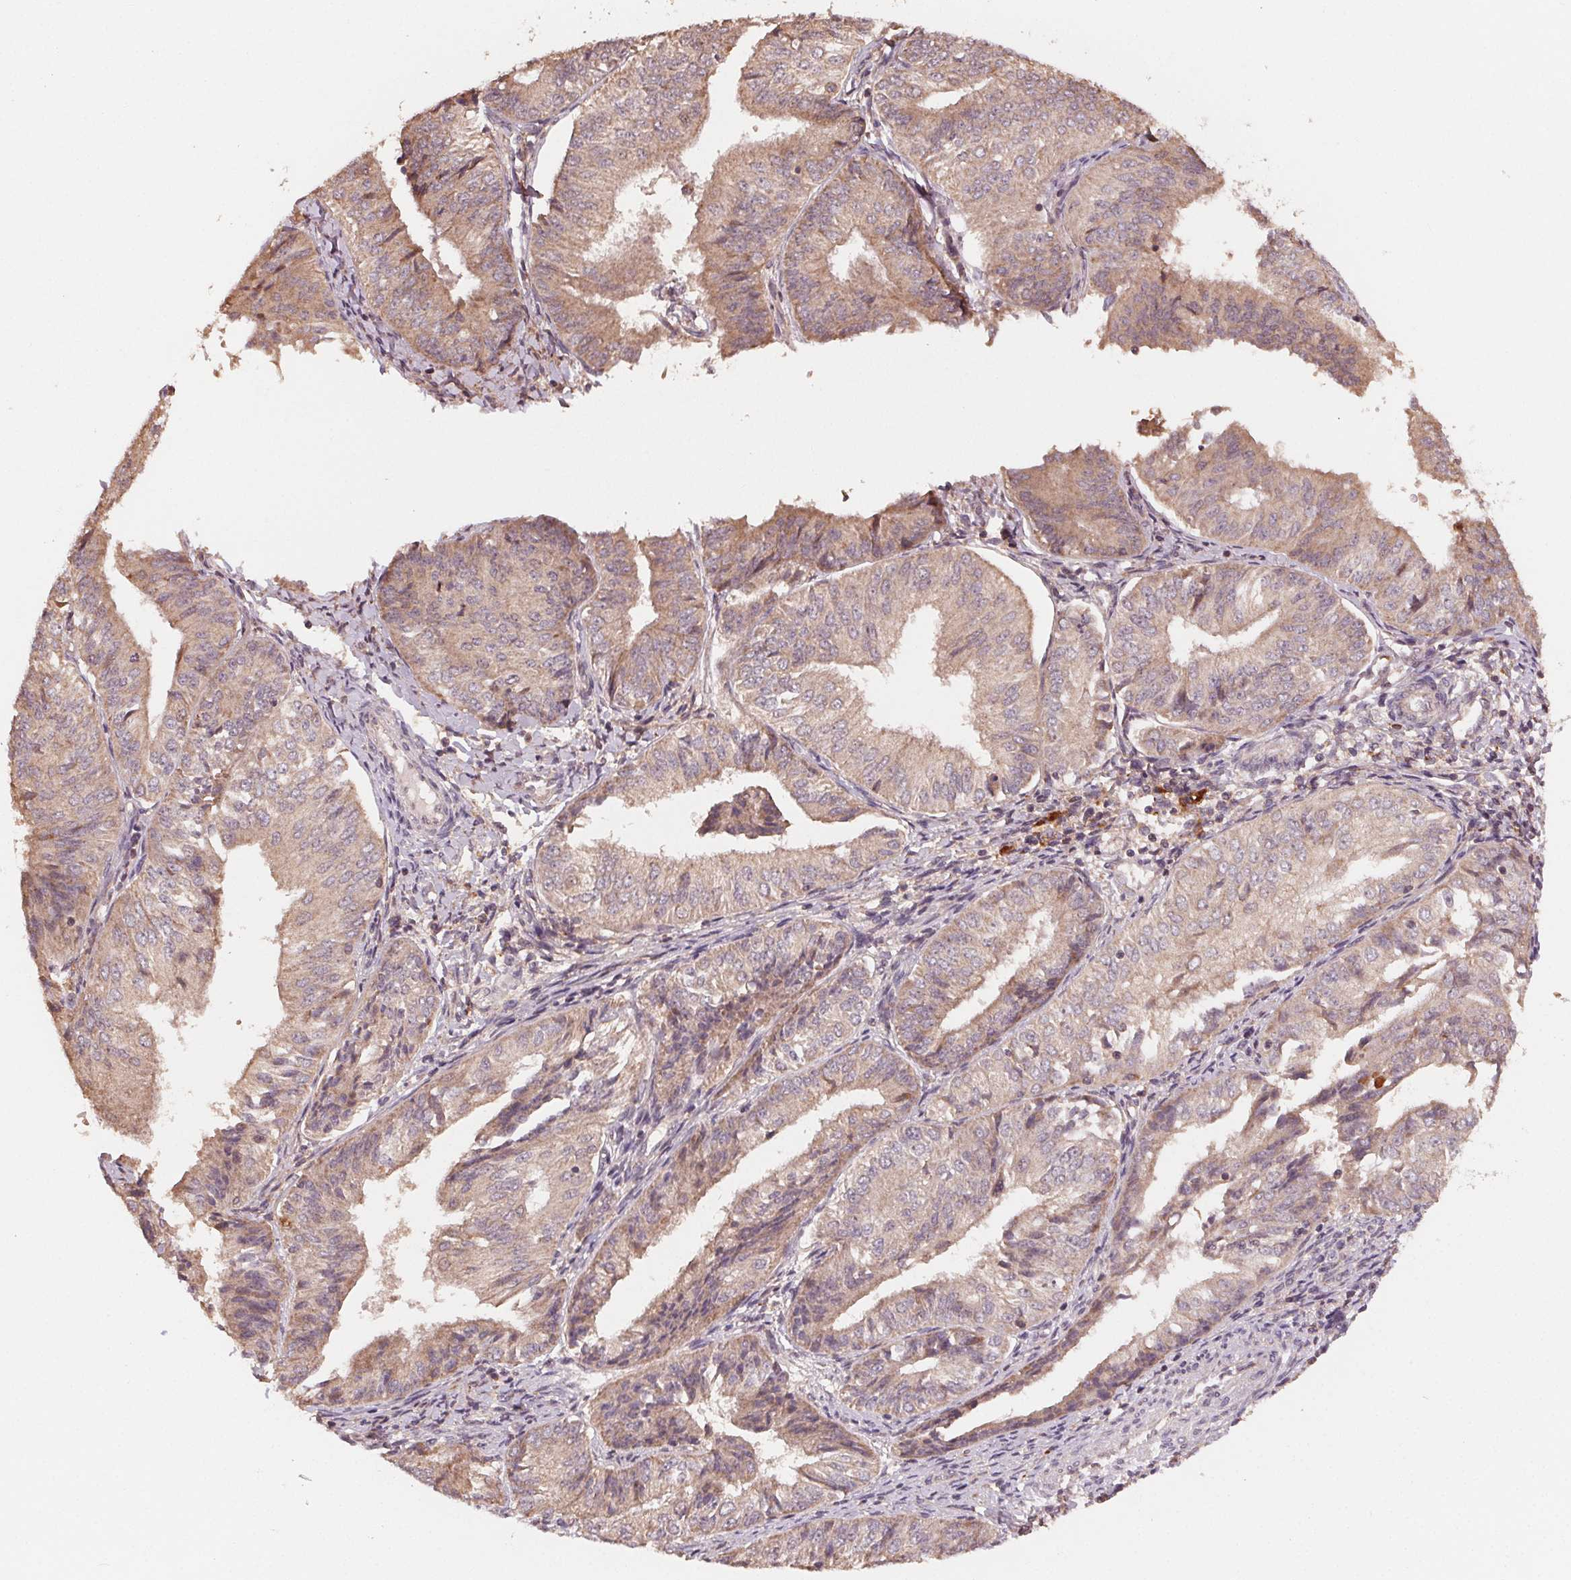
{"staining": {"intensity": "weak", "quantity": ">75%", "location": "cytoplasmic/membranous"}, "tissue": "endometrial cancer", "cell_type": "Tumor cells", "image_type": "cancer", "snomed": [{"axis": "morphology", "description": "Adenocarcinoma, NOS"}, {"axis": "topography", "description": "Endometrium"}], "caption": "Endometrial cancer (adenocarcinoma) was stained to show a protein in brown. There is low levels of weak cytoplasmic/membranous positivity in about >75% of tumor cells.", "gene": "WBP2", "patient": {"sex": "female", "age": 58}}